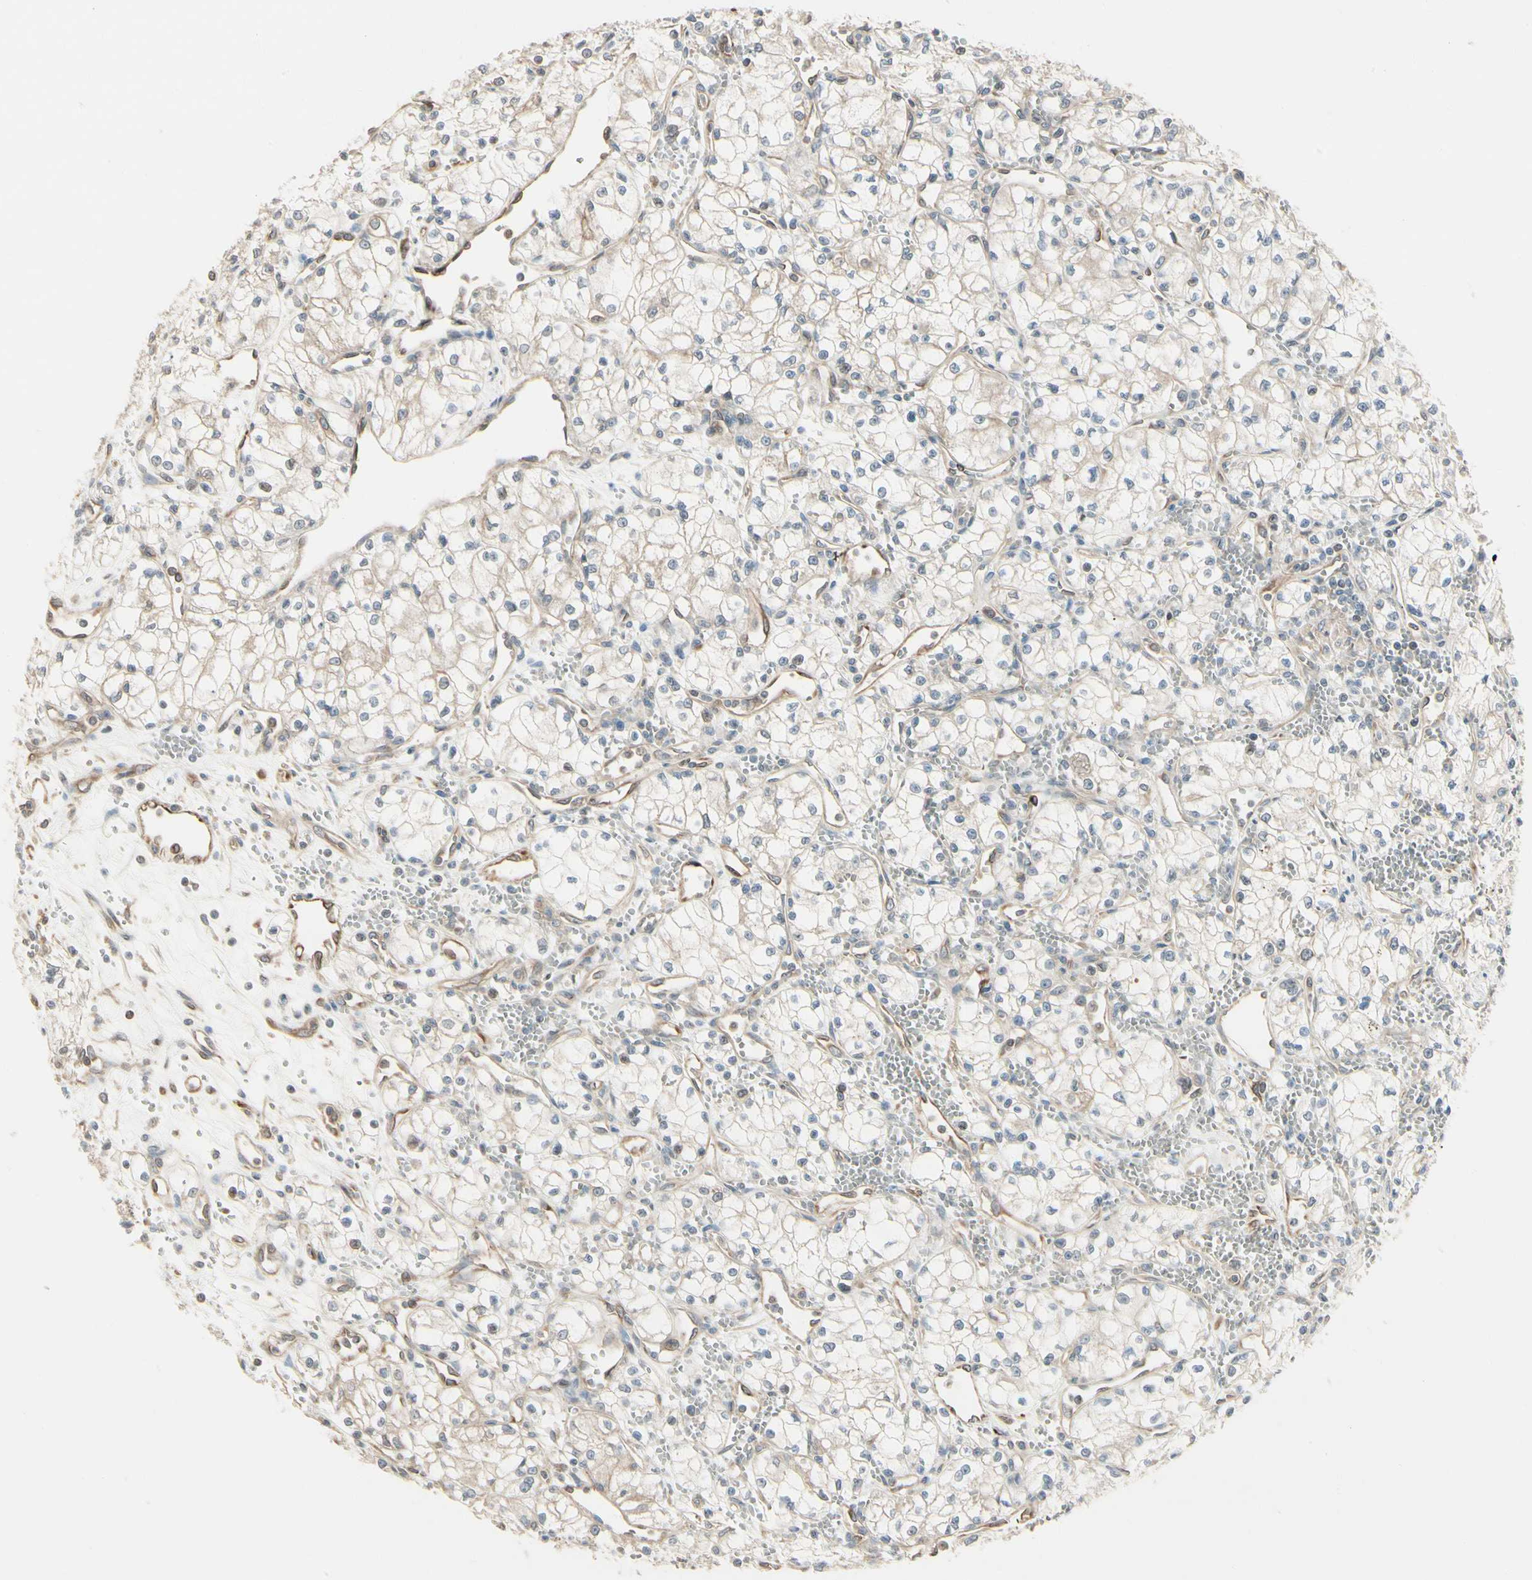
{"staining": {"intensity": "weak", "quantity": "25%-75%", "location": "cytoplasmic/membranous"}, "tissue": "renal cancer", "cell_type": "Tumor cells", "image_type": "cancer", "snomed": [{"axis": "morphology", "description": "Normal tissue, NOS"}, {"axis": "morphology", "description": "Adenocarcinoma, NOS"}, {"axis": "topography", "description": "Kidney"}], "caption": "Protein expression analysis of renal adenocarcinoma reveals weak cytoplasmic/membranous expression in about 25%-75% of tumor cells. The staining was performed using DAB to visualize the protein expression in brown, while the nuclei were stained in blue with hematoxylin (Magnification: 20x).", "gene": "NUCB2", "patient": {"sex": "male", "age": 59}}